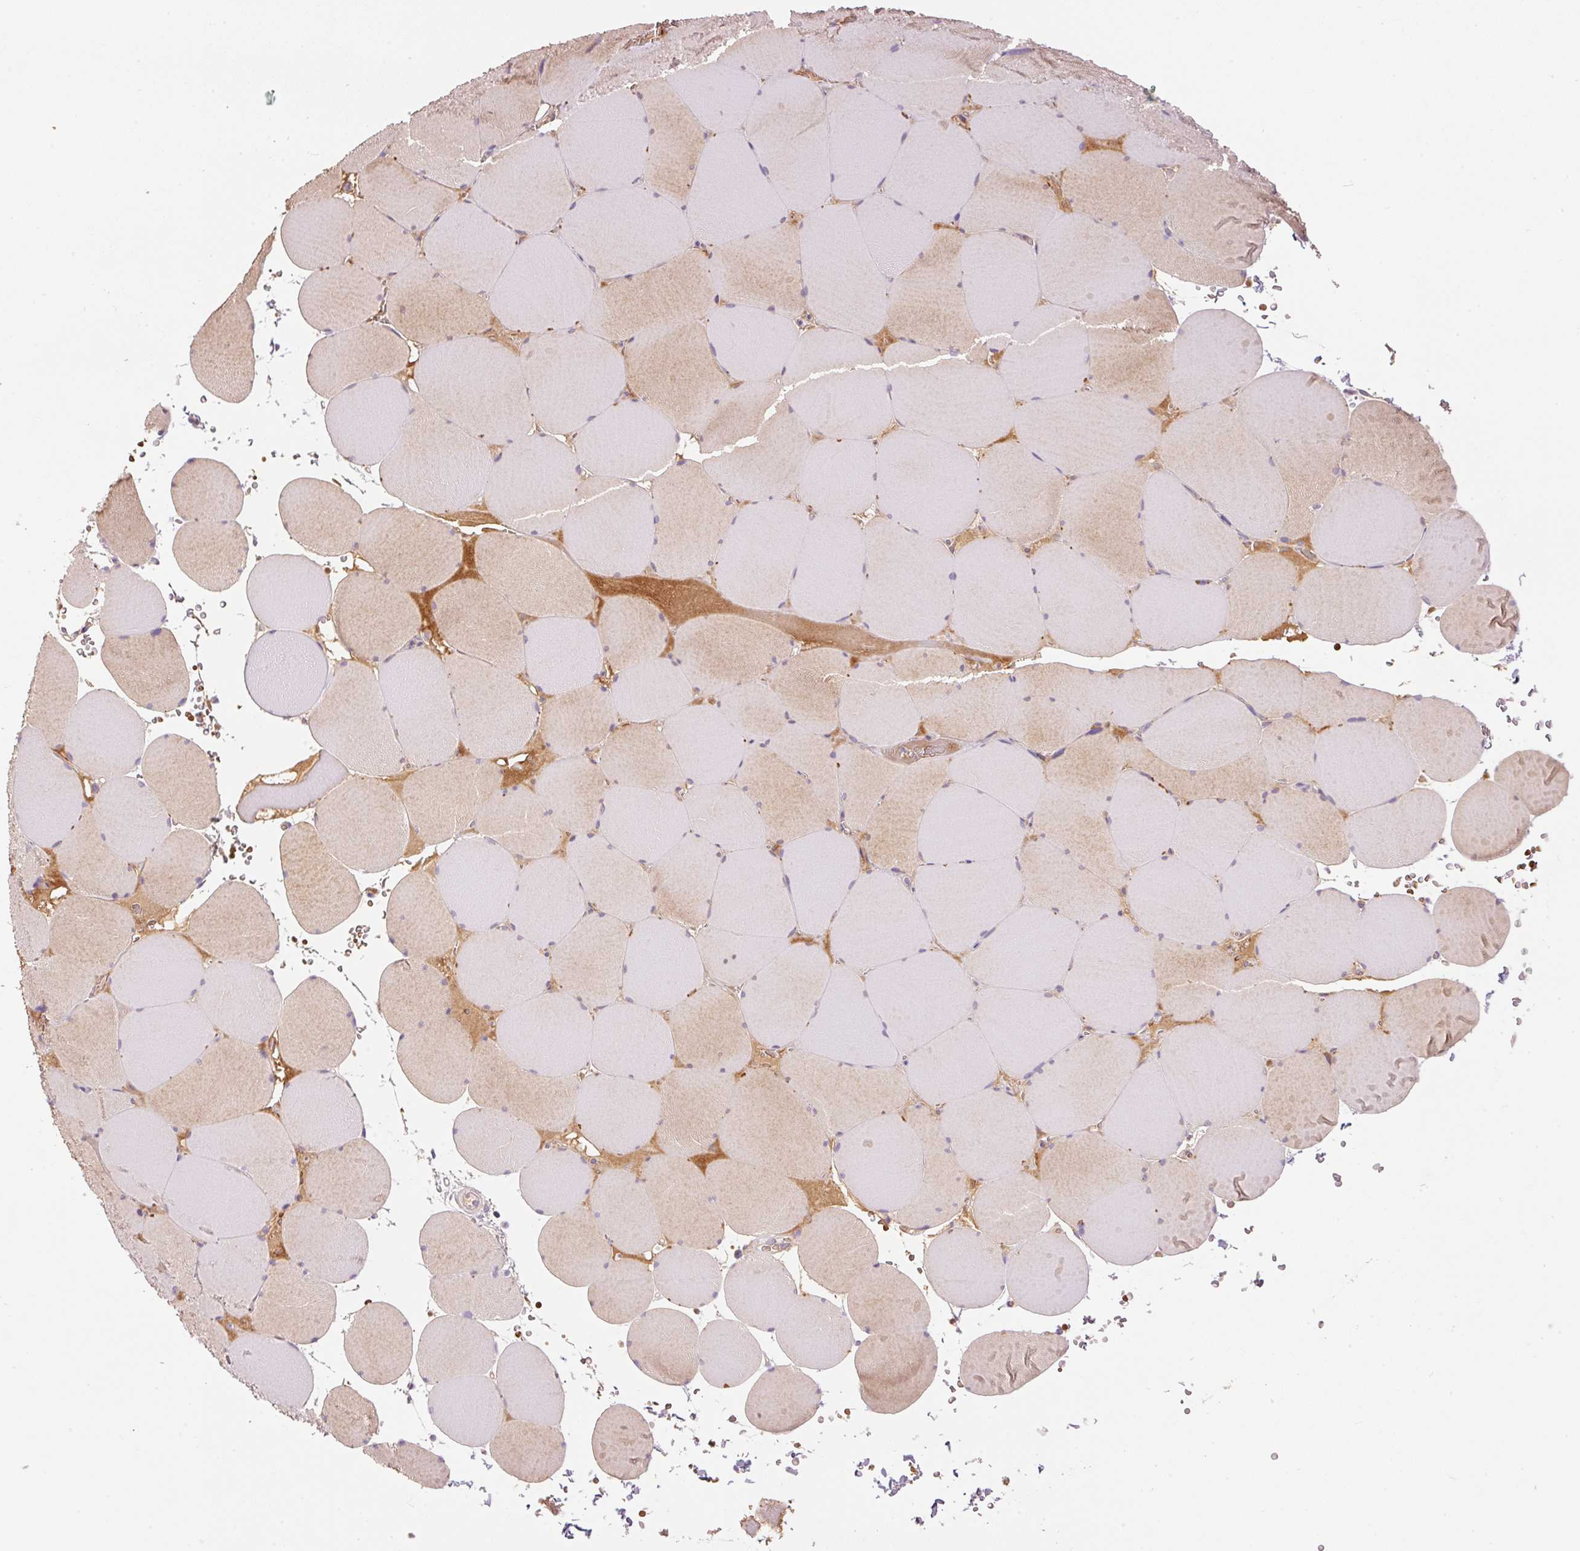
{"staining": {"intensity": "moderate", "quantity": "25%-75%", "location": "cytoplasmic/membranous"}, "tissue": "skeletal muscle", "cell_type": "Myocytes", "image_type": "normal", "snomed": [{"axis": "morphology", "description": "Normal tissue, NOS"}, {"axis": "topography", "description": "Skeletal muscle"}, {"axis": "topography", "description": "Head-Neck"}], "caption": "Protein staining by IHC displays moderate cytoplasmic/membranous staining in approximately 25%-75% of myocytes in unremarkable skeletal muscle.", "gene": "CMTM8", "patient": {"sex": "male", "age": 66}}